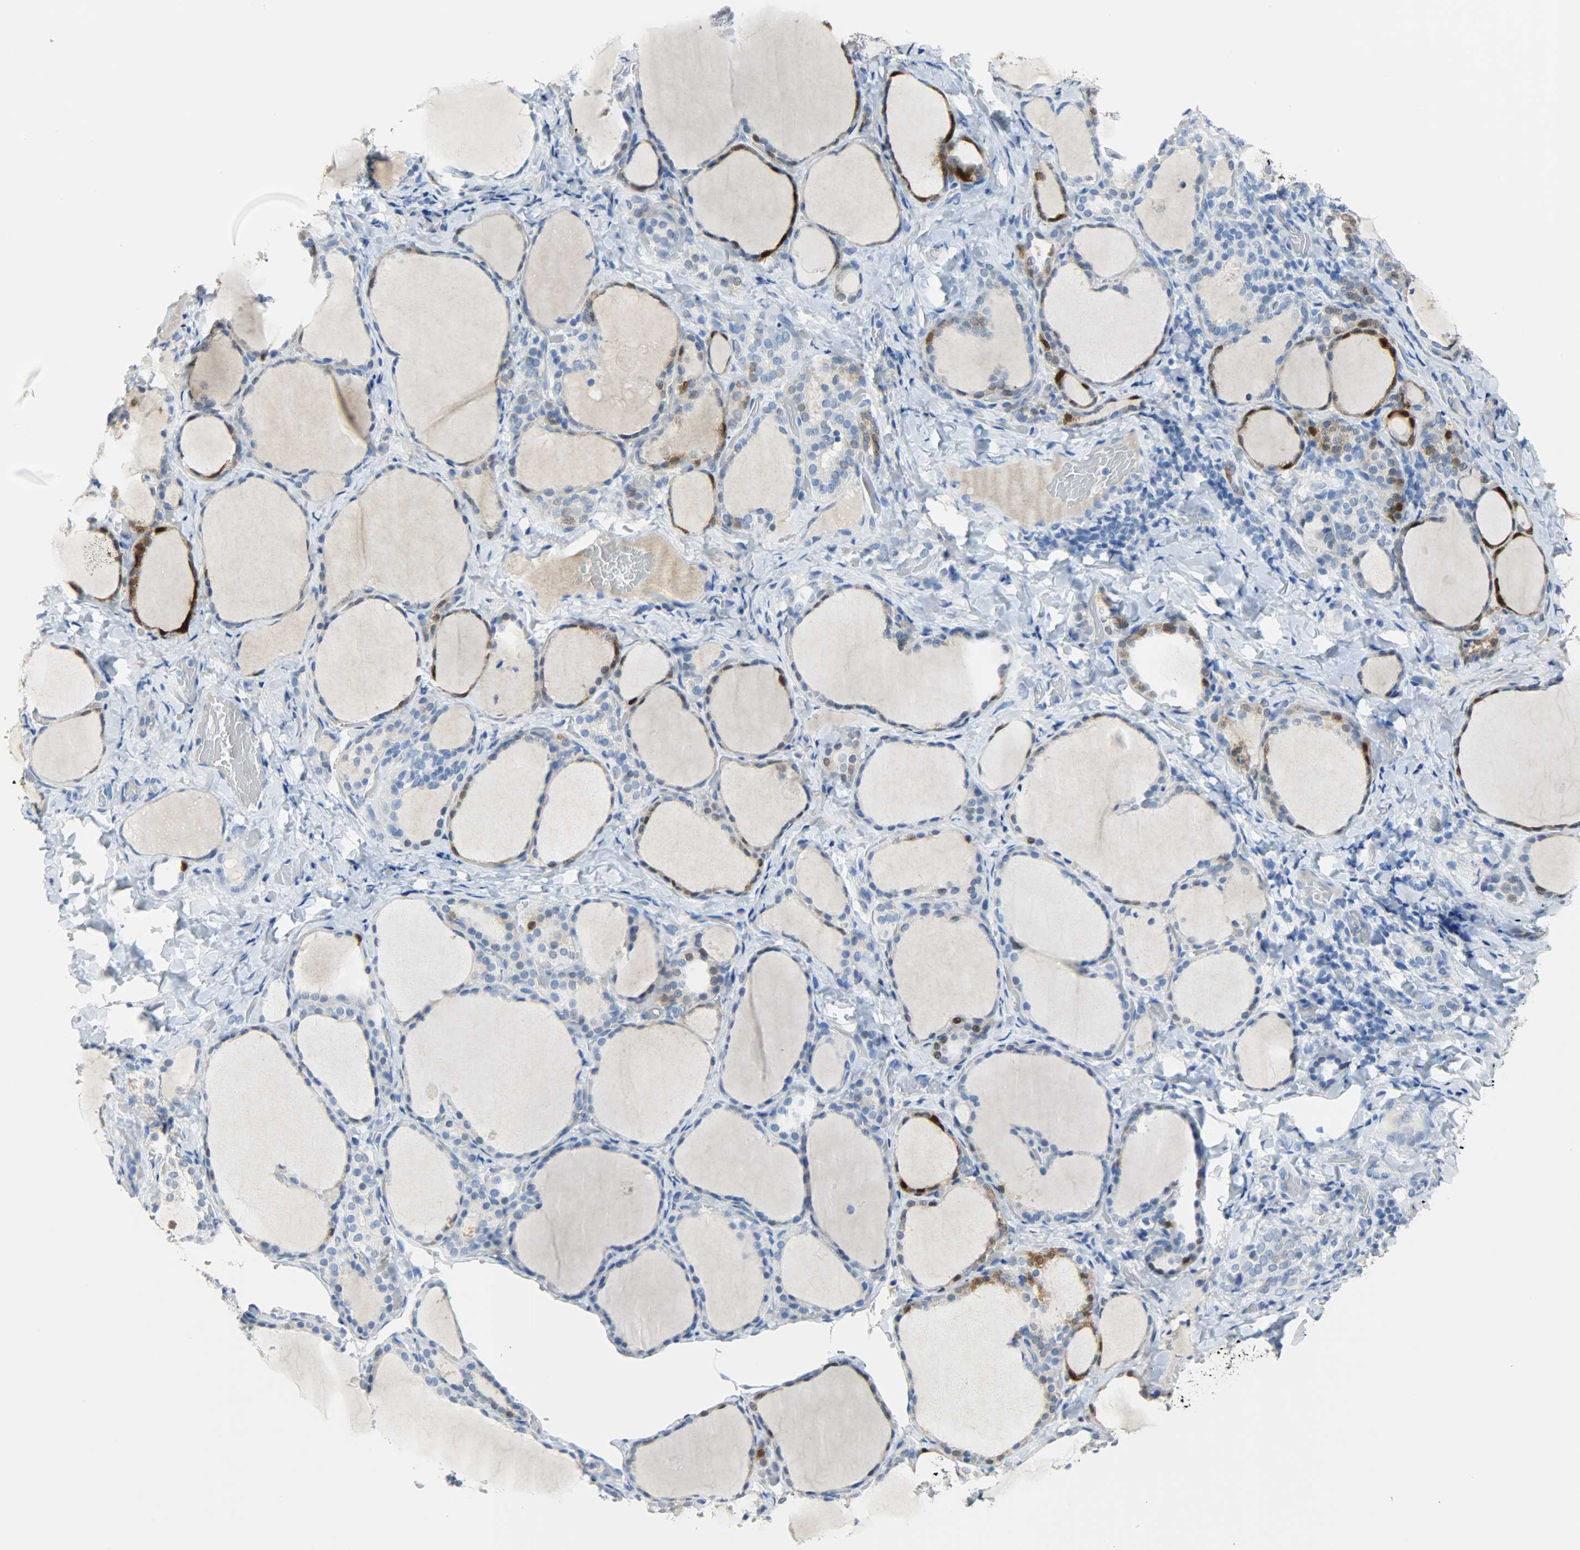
{"staining": {"intensity": "weak", "quantity": "25%-75%", "location": "cytoplasmic/membranous"}, "tissue": "thyroid gland", "cell_type": "Glandular cells", "image_type": "normal", "snomed": [{"axis": "morphology", "description": "Normal tissue, NOS"}, {"axis": "morphology", "description": "Papillary adenocarcinoma, NOS"}, {"axis": "topography", "description": "Thyroid gland"}], "caption": "Human thyroid gland stained with a brown dye reveals weak cytoplasmic/membranous positive staining in approximately 25%-75% of glandular cells.", "gene": "CA3", "patient": {"sex": "female", "age": 30}}